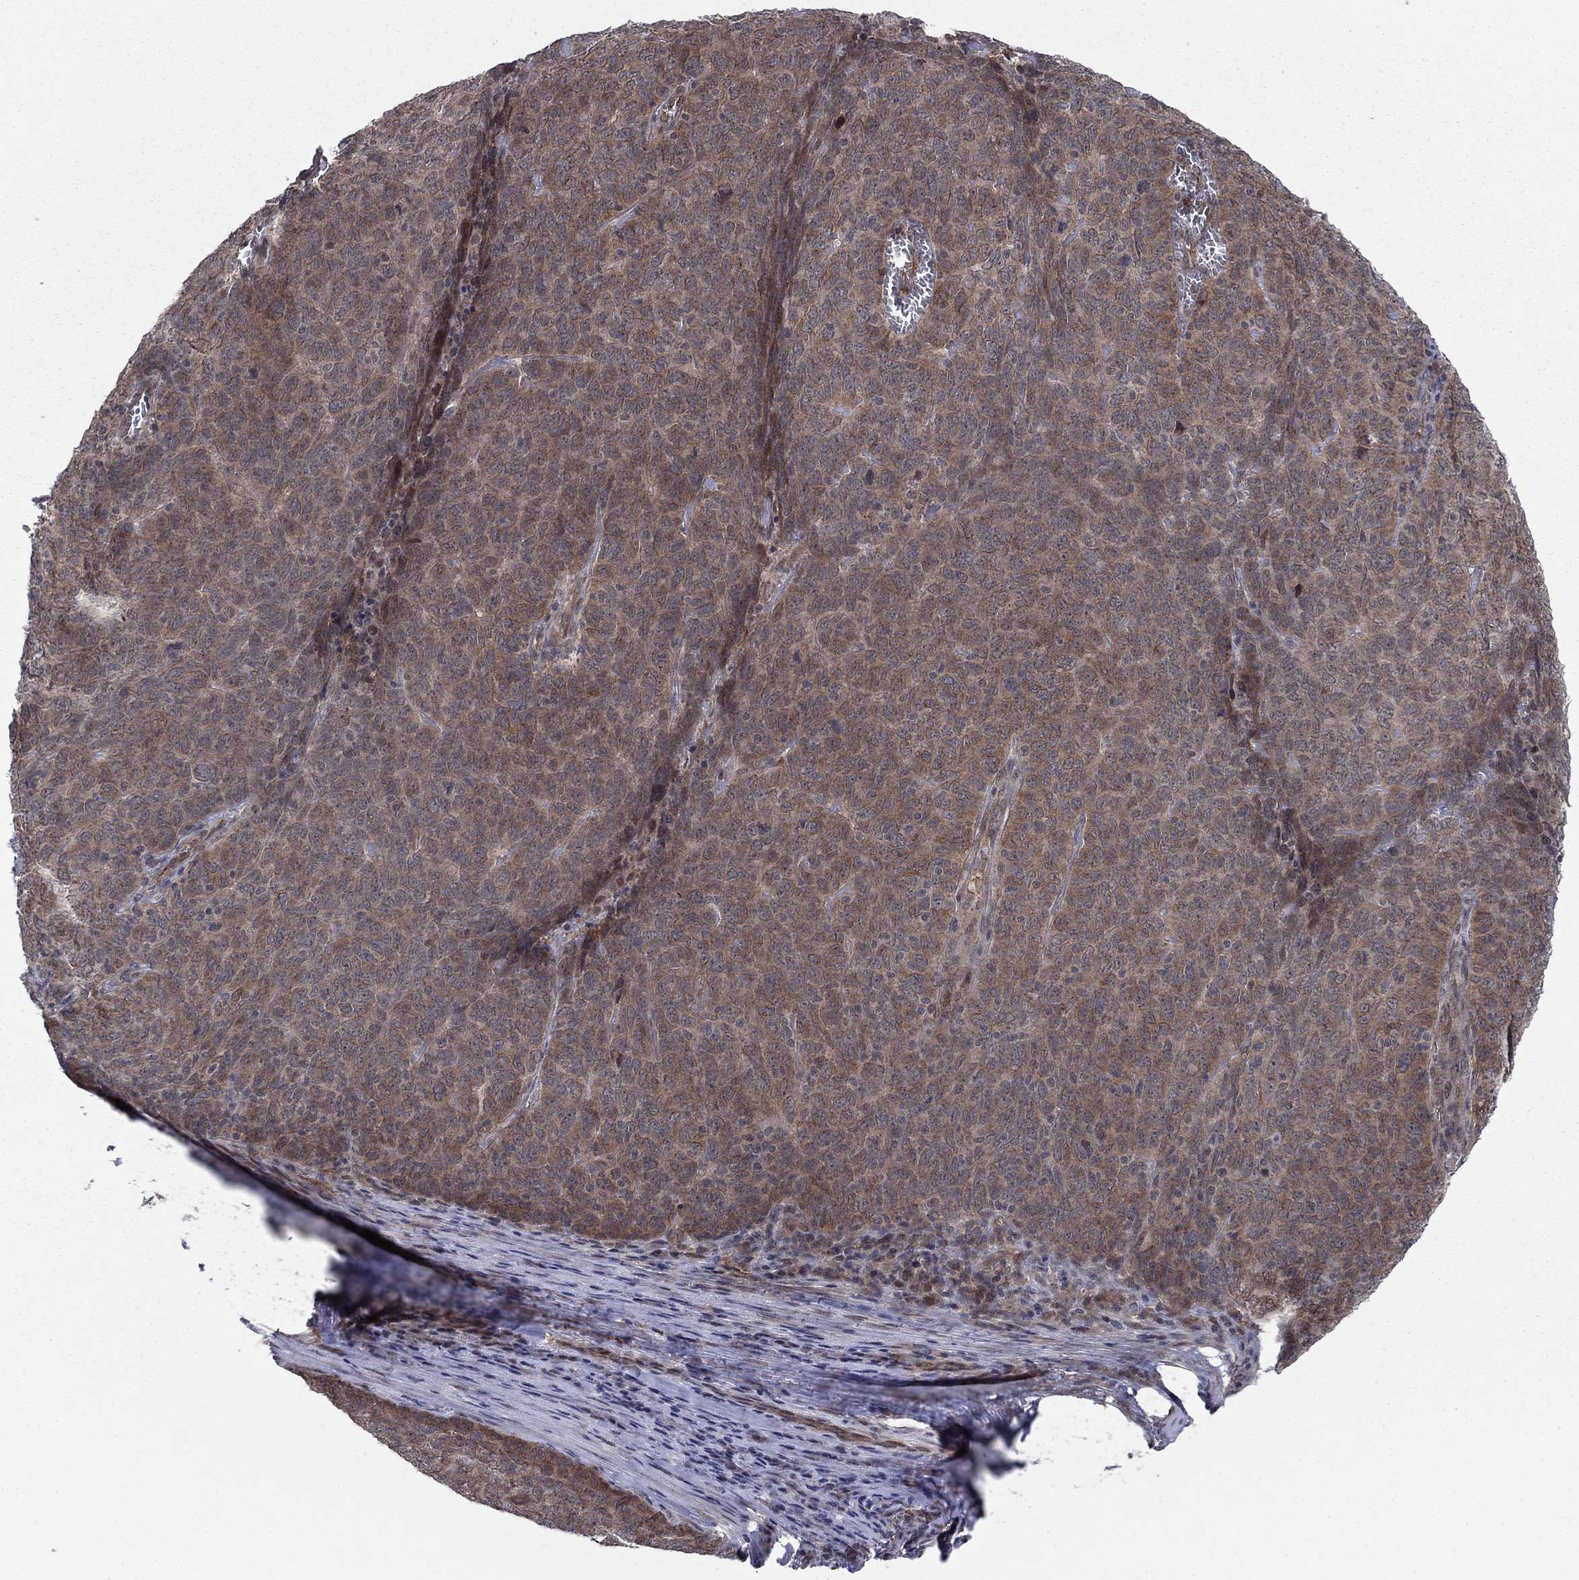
{"staining": {"intensity": "moderate", "quantity": ">75%", "location": "cytoplasmic/membranous"}, "tissue": "skin cancer", "cell_type": "Tumor cells", "image_type": "cancer", "snomed": [{"axis": "morphology", "description": "Squamous cell carcinoma, NOS"}, {"axis": "topography", "description": "Skin"}, {"axis": "topography", "description": "Anal"}], "caption": "Immunohistochemistry image of human squamous cell carcinoma (skin) stained for a protein (brown), which shows medium levels of moderate cytoplasmic/membranous staining in about >75% of tumor cells.", "gene": "PSMC1", "patient": {"sex": "female", "age": 51}}